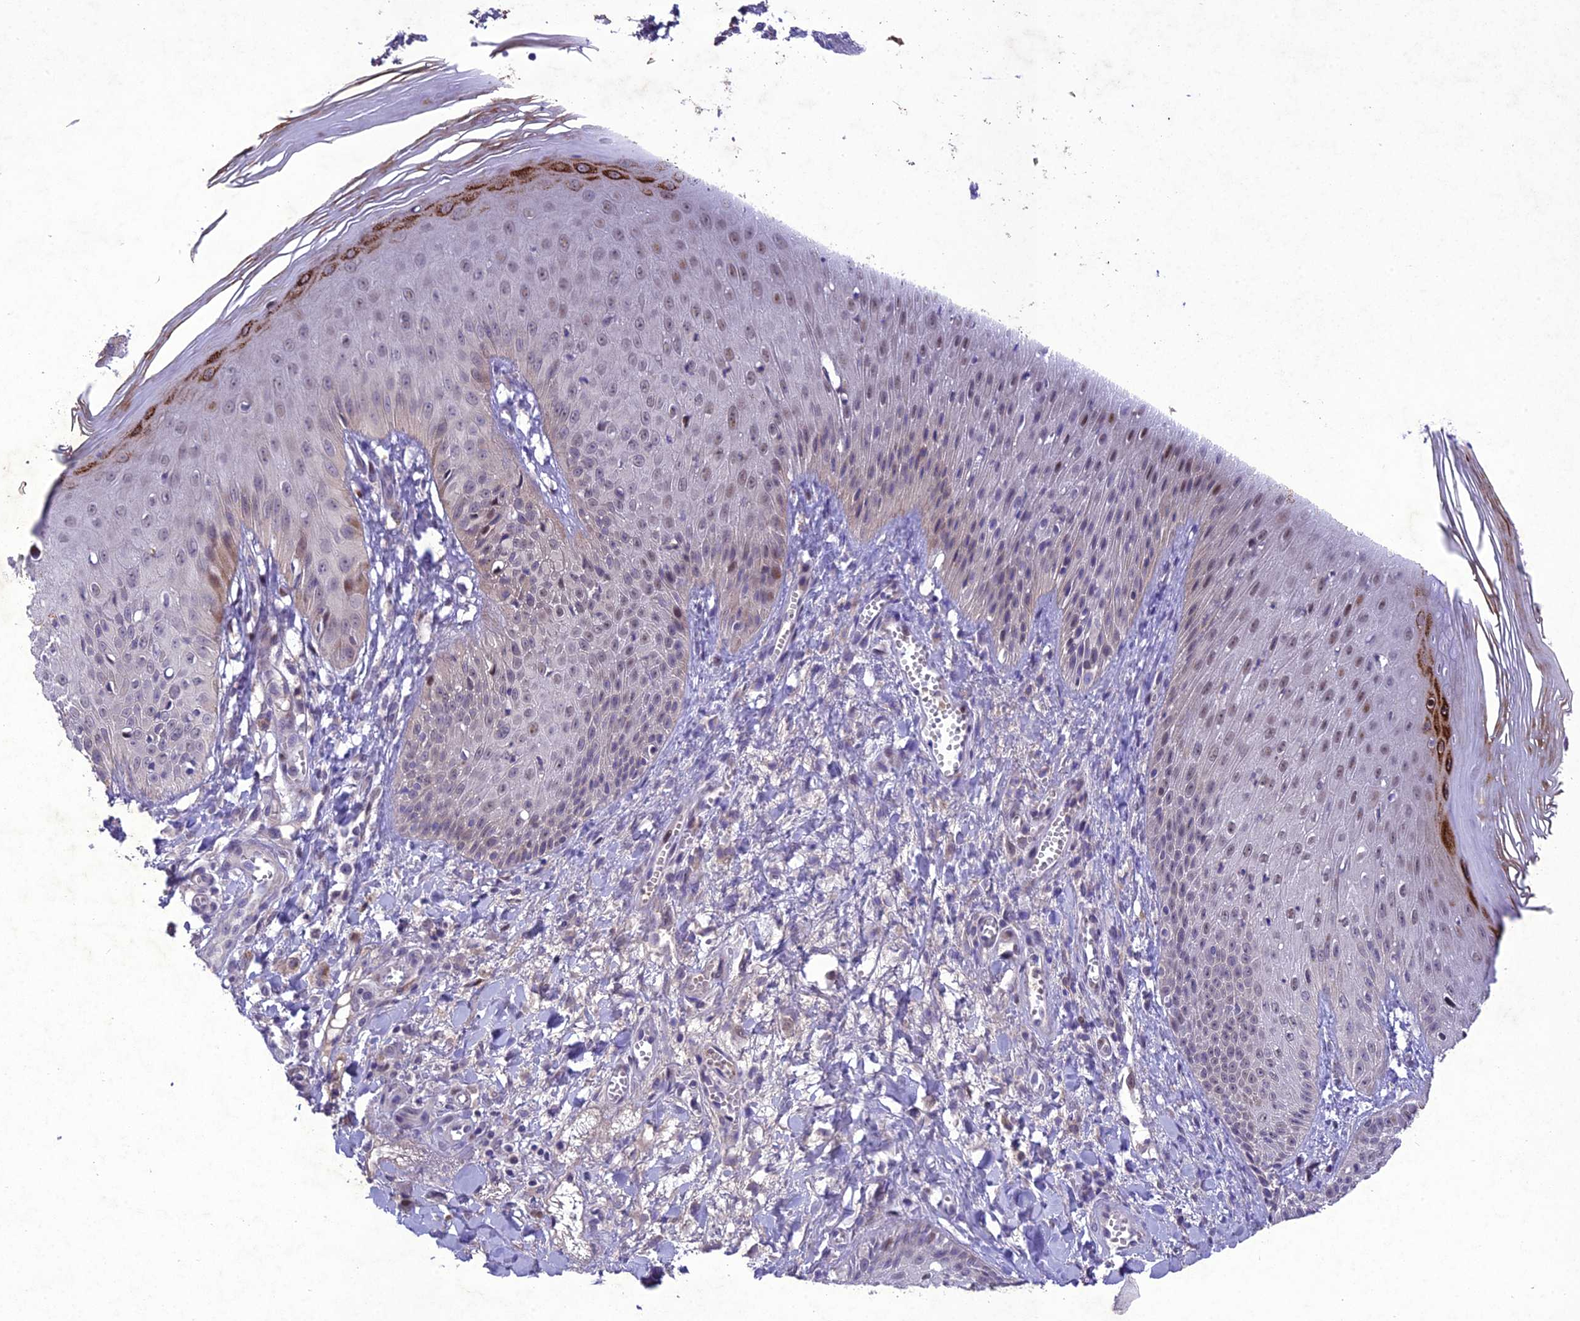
{"staining": {"intensity": "moderate", "quantity": "<25%", "location": "cytoplasmic/membranous,nuclear"}, "tissue": "skin", "cell_type": "Epidermal cells", "image_type": "normal", "snomed": [{"axis": "morphology", "description": "Normal tissue, NOS"}, {"axis": "morphology", "description": "Inflammation, NOS"}, {"axis": "topography", "description": "Soft tissue"}, {"axis": "topography", "description": "Anal"}], "caption": "A histopathology image showing moderate cytoplasmic/membranous,nuclear staining in approximately <25% of epidermal cells in normal skin, as visualized by brown immunohistochemical staining.", "gene": "ANKRD52", "patient": {"sex": "female", "age": 15}}